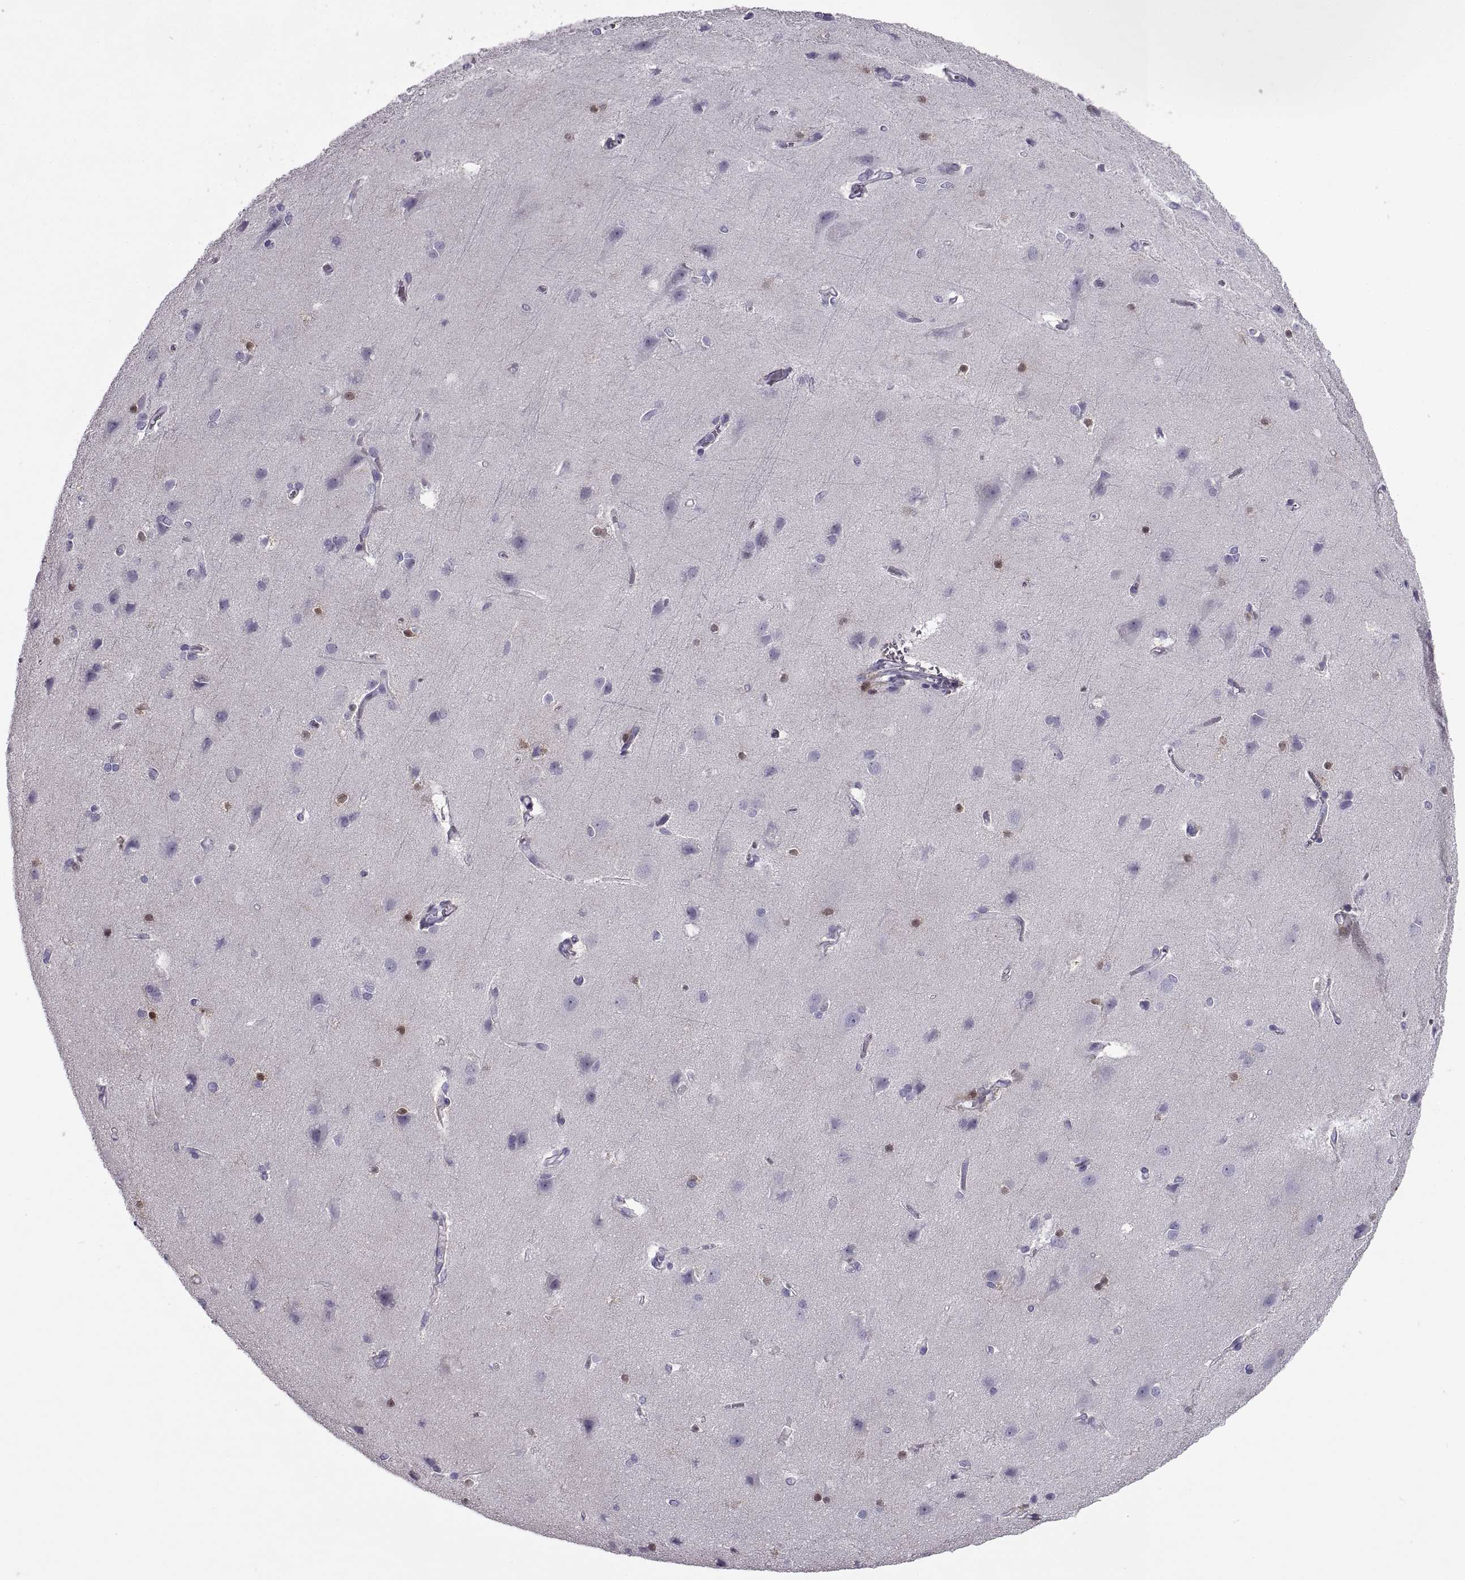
{"staining": {"intensity": "negative", "quantity": "none", "location": "none"}, "tissue": "cerebral cortex", "cell_type": "Endothelial cells", "image_type": "normal", "snomed": [{"axis": "morphology", "description": "Normal tissue, NOS"}, {"axis": "topography", "description": "Cerebral cortex"}], "caption": "Immunohistochemistry of benign cerebral cortex exhibits no expression in endothelial cells. (Stains: DAB (3,3'-diaminobenzidine) immunohistochemistry (IHC) with hematoxylin counter stain, Microscopy: brightfield microscopy at high magnification).", "gene": "RLBP1", "patient": {"sex": "male", "age": 37}}